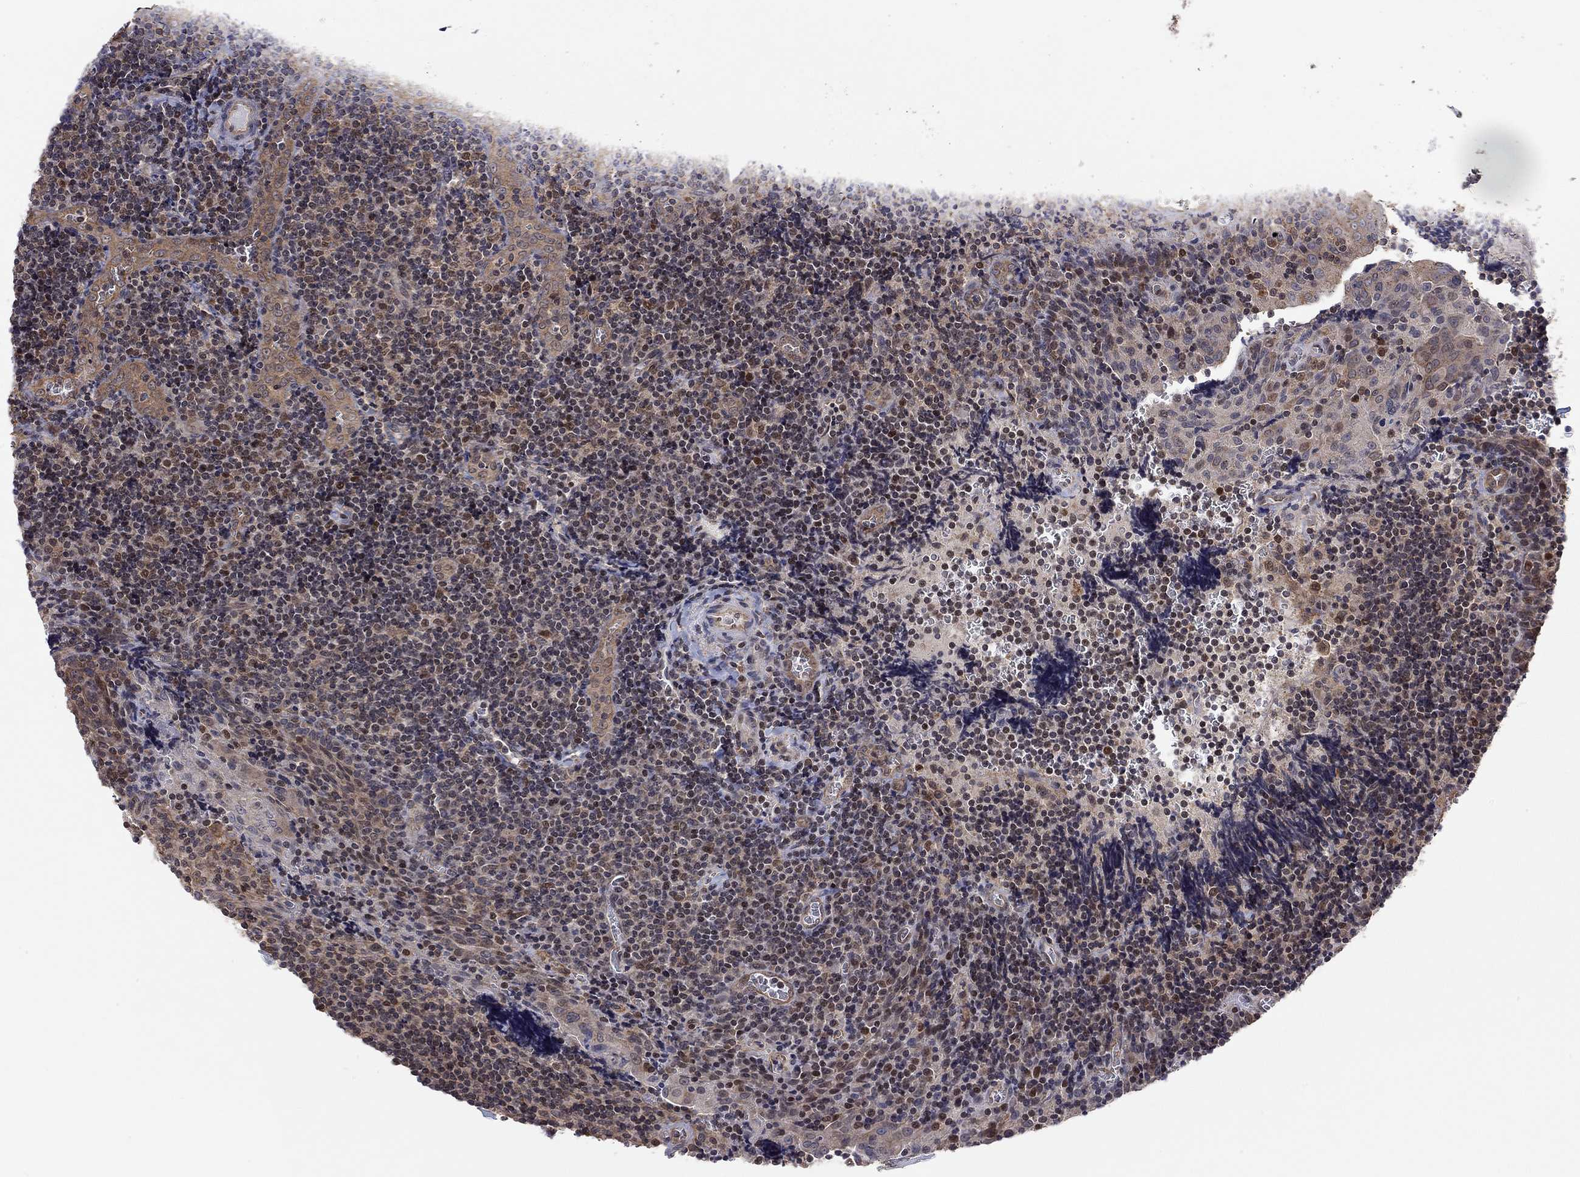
{"staining": {"intensity": "negative", "quantity": "none", "location": "none"}, "tissue": "tonsil", "cell_type": "Germinal center cells", "image_type": "normal", "snomed": [{"axis": "morphology", "description": "Normal tissue, NOS"}, {"axis": "morphology", "description": "Inflammation, NOS"}, {"axis": "topography", "description": "Tonsil"}], "caption": "Immunohistochemistry (IHC) image of normal tonsil: human tonsil stained with DAB (3,3'-diaminobenzidine) demonstrates no significant protein positivity in germinal center cells. The staining is performed using DAB (3,3'-diaminobenzidine) brown chromogen with nuclei counter-stained in using hematoxylin.", "gene": "TDP1", "patient": {"sex": "female", "age": 31}}